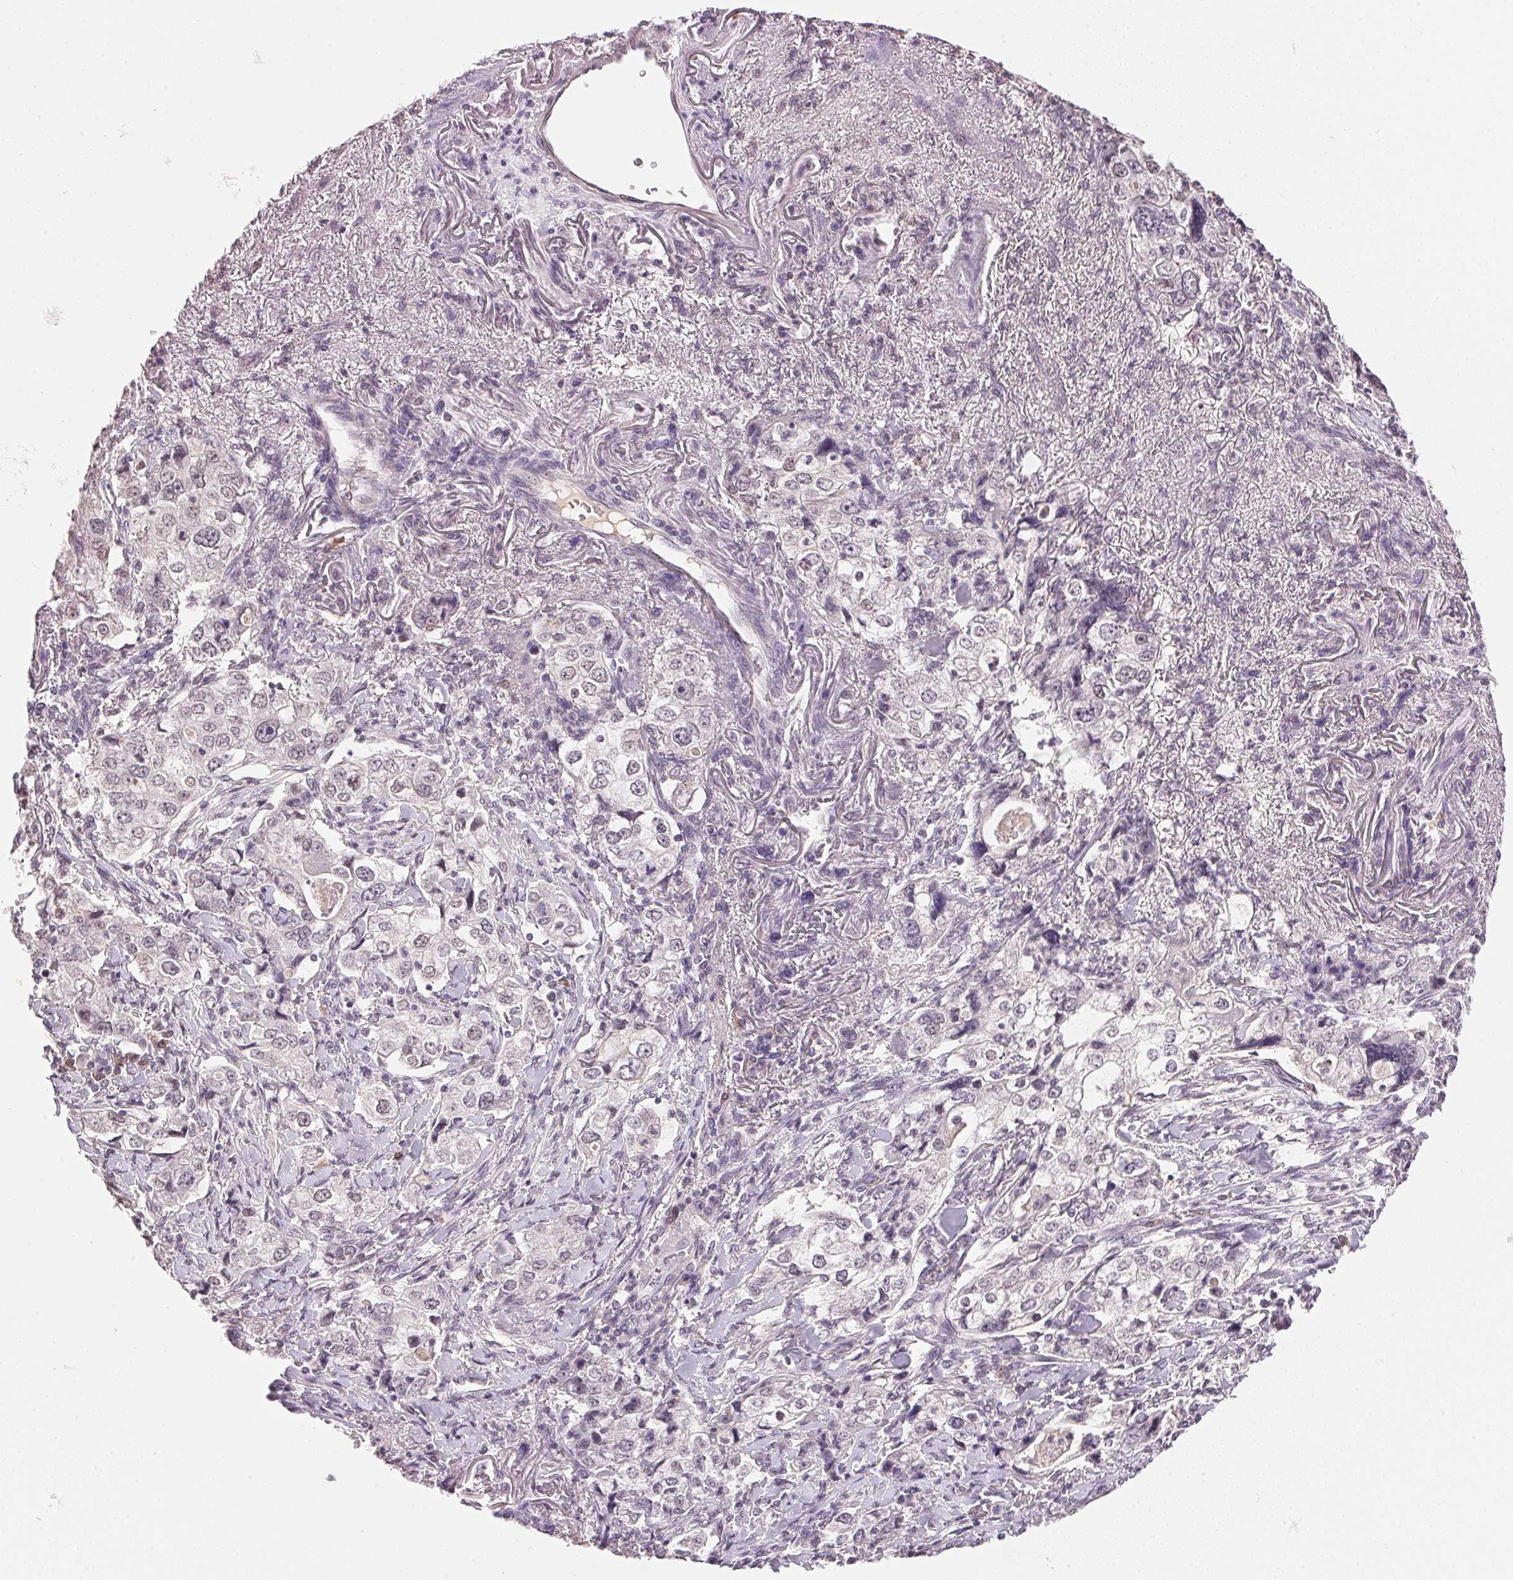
{"staining": {"intensity": "negative", "quantity": "none", "location": "none"}, "tissue": "stomach cancer", "cell_type": "Tumor cells", "image_type": "cancer", "snomed": [{"axis": "morphology", "description": "Adenocarcinoma, NOS"}, {"axis": "topography", "description": "Stomach, upper"}], "caption": "Tumor cells show no significant protein positivity in stomach cancer (adenocarcinoma). (DAB (3,3'-diaminobenzidine) immunohistochemistry (IHC) visualized using brightfield microscopy, high magnification).", "gene": "FNDC4", "patient": {"sex": "male", "age": 75}}